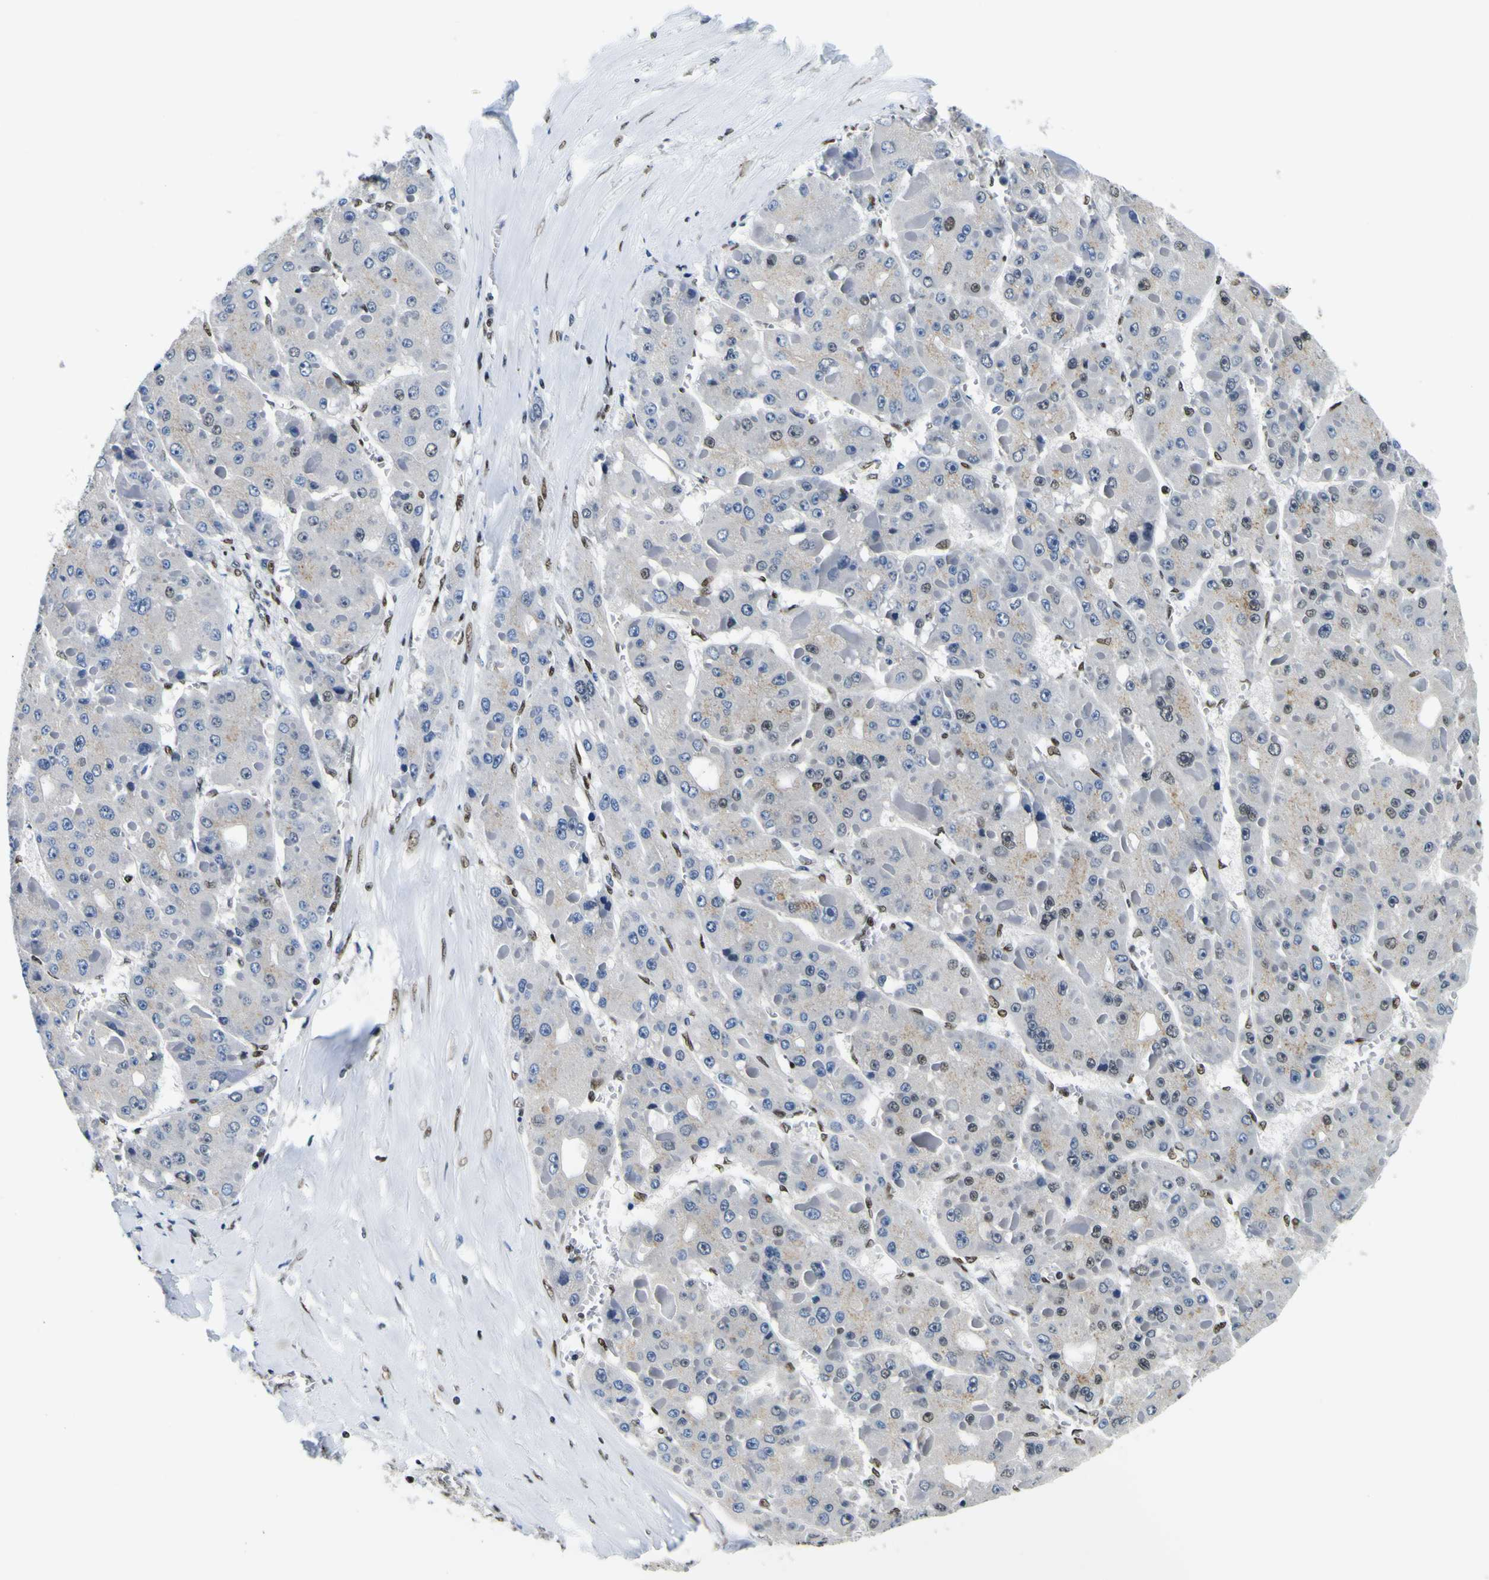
{"staining": {"intensity": "moderate", "quantity": "<25%", "location": "nuclear"}, "tissue": "liver cancer", "cell_type": "Tumor cells", "image_type": "cancer", "snomed": [{"axis": "morphology", "description": "Carcinoma, Hepatocellular, NOS"}, {"axis": "topography", "description": "Liver"}], "caption": "Liver cancer stained with a brown dye exhibits moderate nuclear positive positivity in about <25% of tumor cells.", "gene": "SP1", "patient": {"sex": "female", "age": 73}}